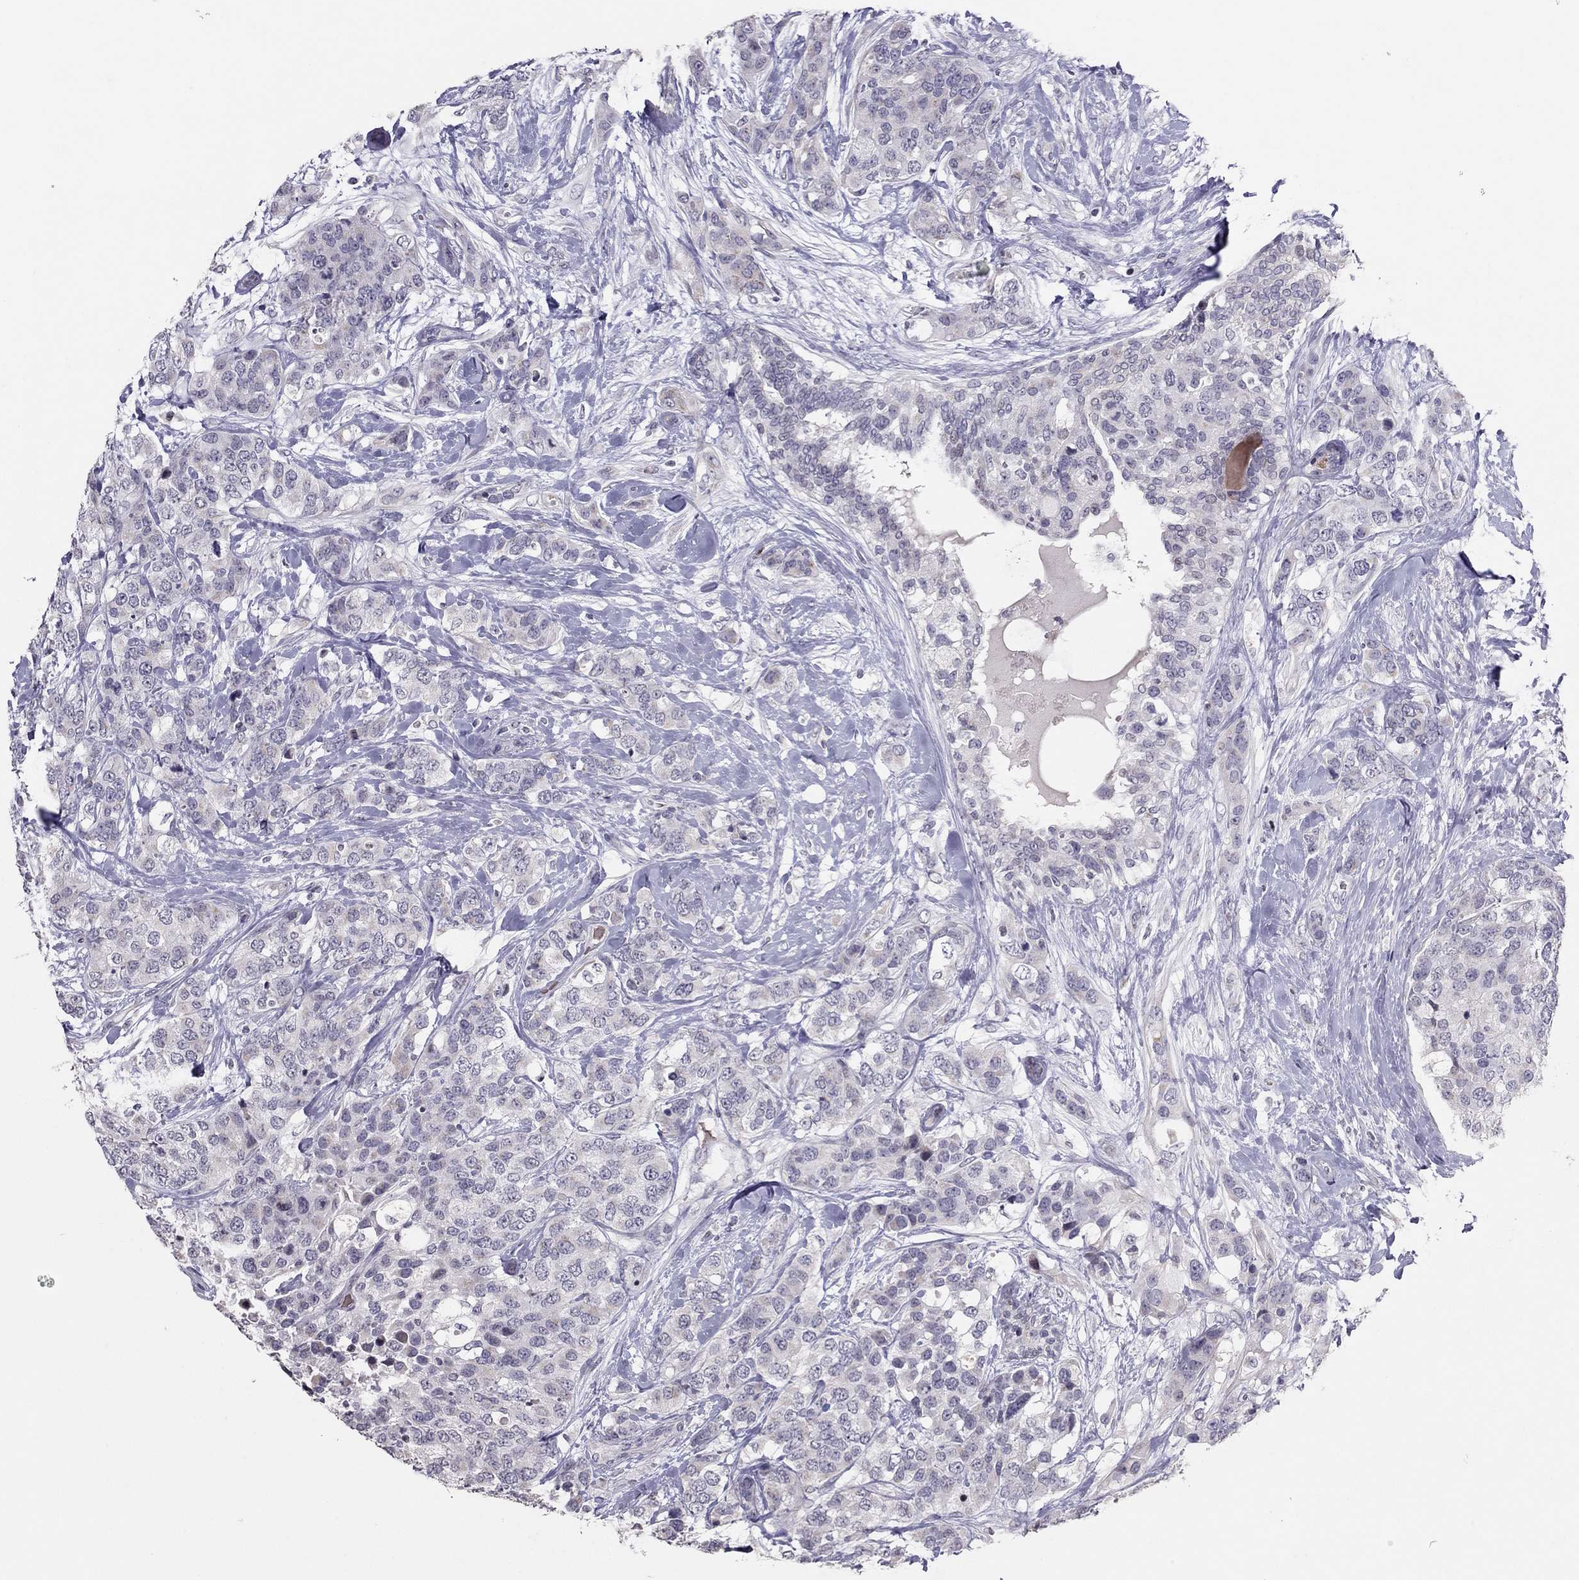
{"staining": {"intensity": "negative", "quantity": "none", "location": "none"}, "tissue": "breast cancer", "cell_type": "Tumor cells", "image_type": "cancer", "snomed": [{"axis": "morphology", "description": "Lobular carcinoma"}, {"axis": "topography", "description": "Breast"}], "caption": "This is an immunohistochemistry histopathology image of human breast cancer. There is no staining in tumor cells.", "gene": "TSHB", "patient": {"sex": "female", "age": 59}}